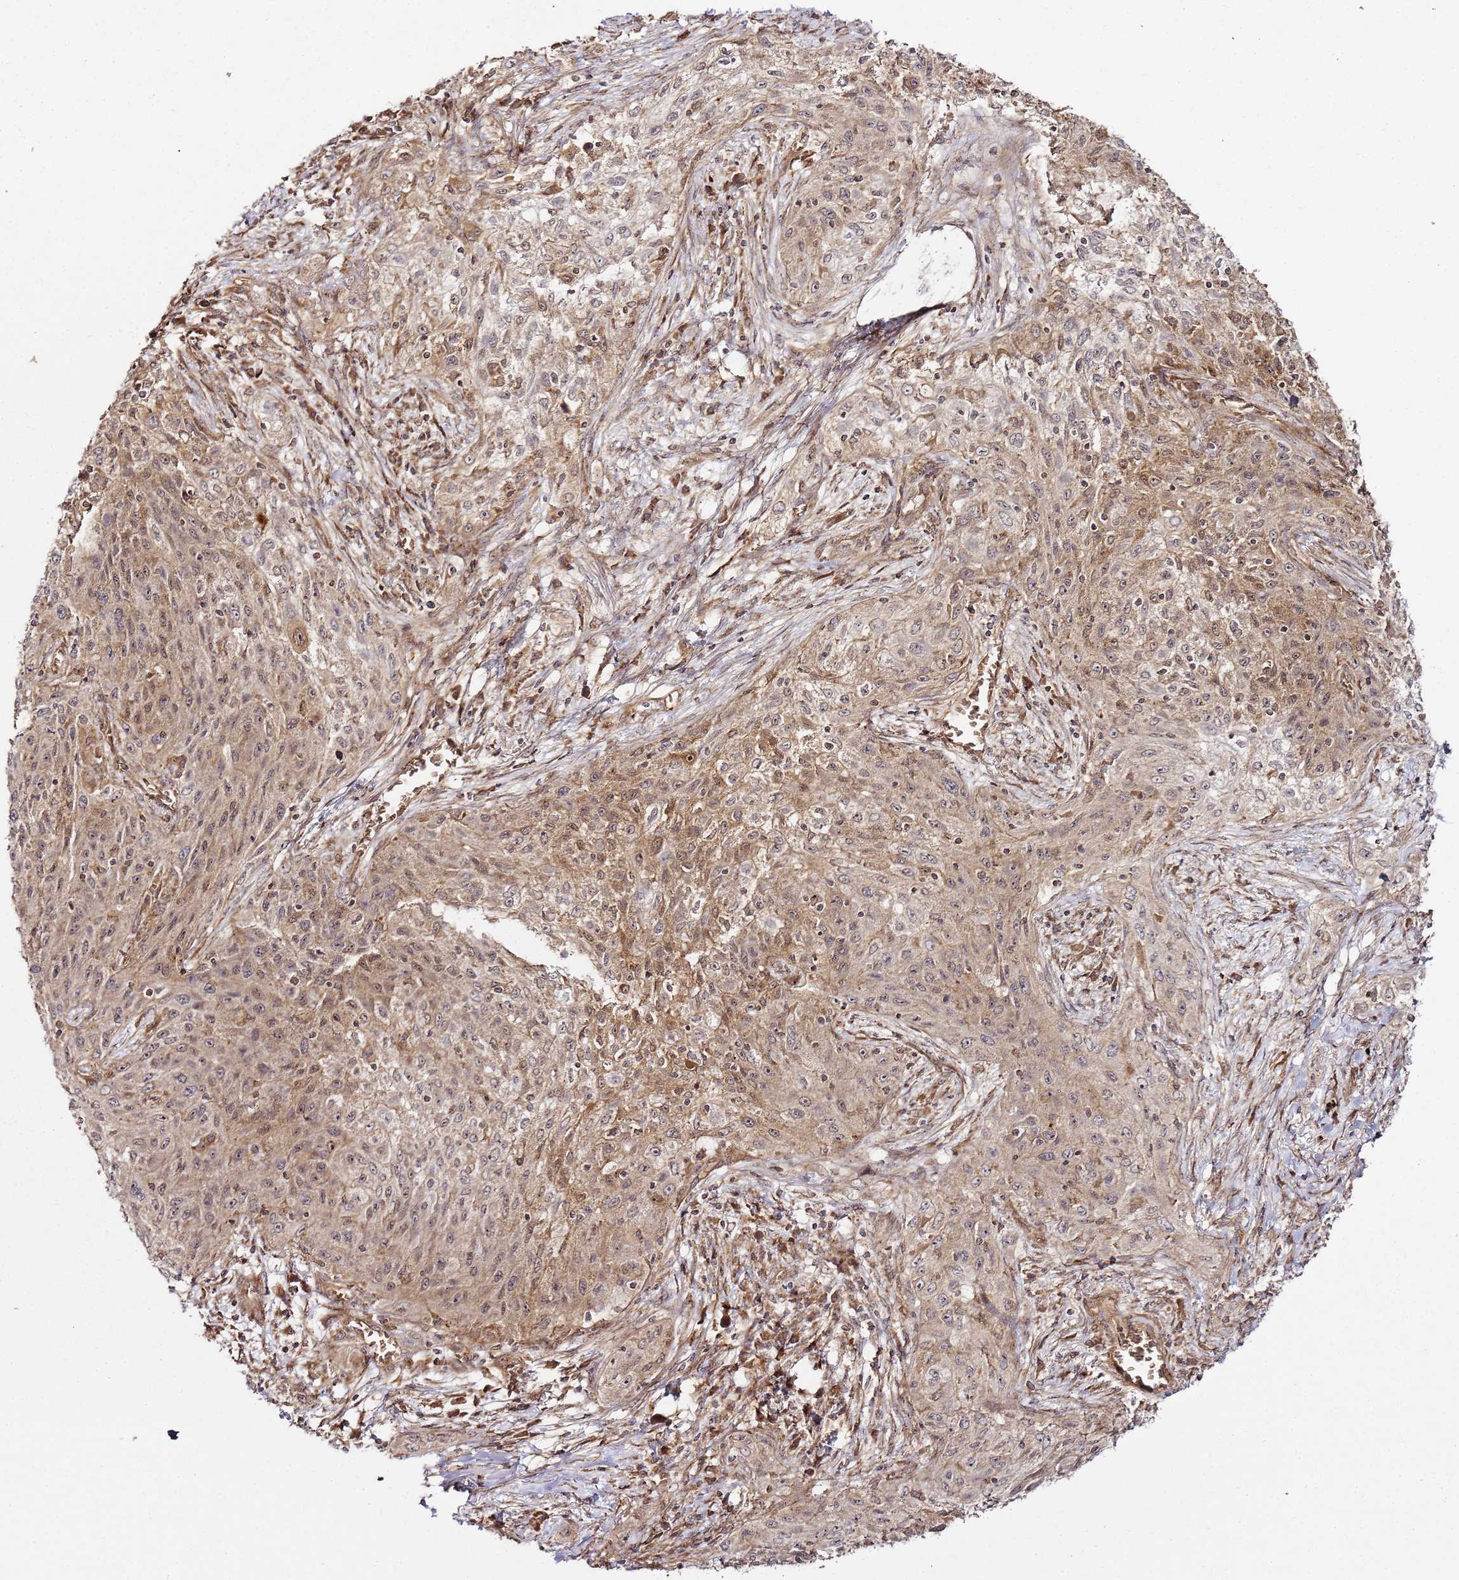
{"staining": {"intensity": "moderate", "quantity": "25%-75%", "location": "cytoplasmic/membranous"}, "tissue": "lung cancer", "cell_type": "Tumor cells", "image_type": "cancer", "snomed": [{"axis": "morphology", "description": "Squamous cell carcinoma, NOS"}, {"axis": "topography", "description": "Lung"}], "caption": "Immunohistochemistry of human lung cancer displays medium levels of moderate cytoplasmic/membranous positivity in approximately 25%-75% of tumor cells.", "gene": "TM2D2", "patient": {"sex": "female", "age": 69}}